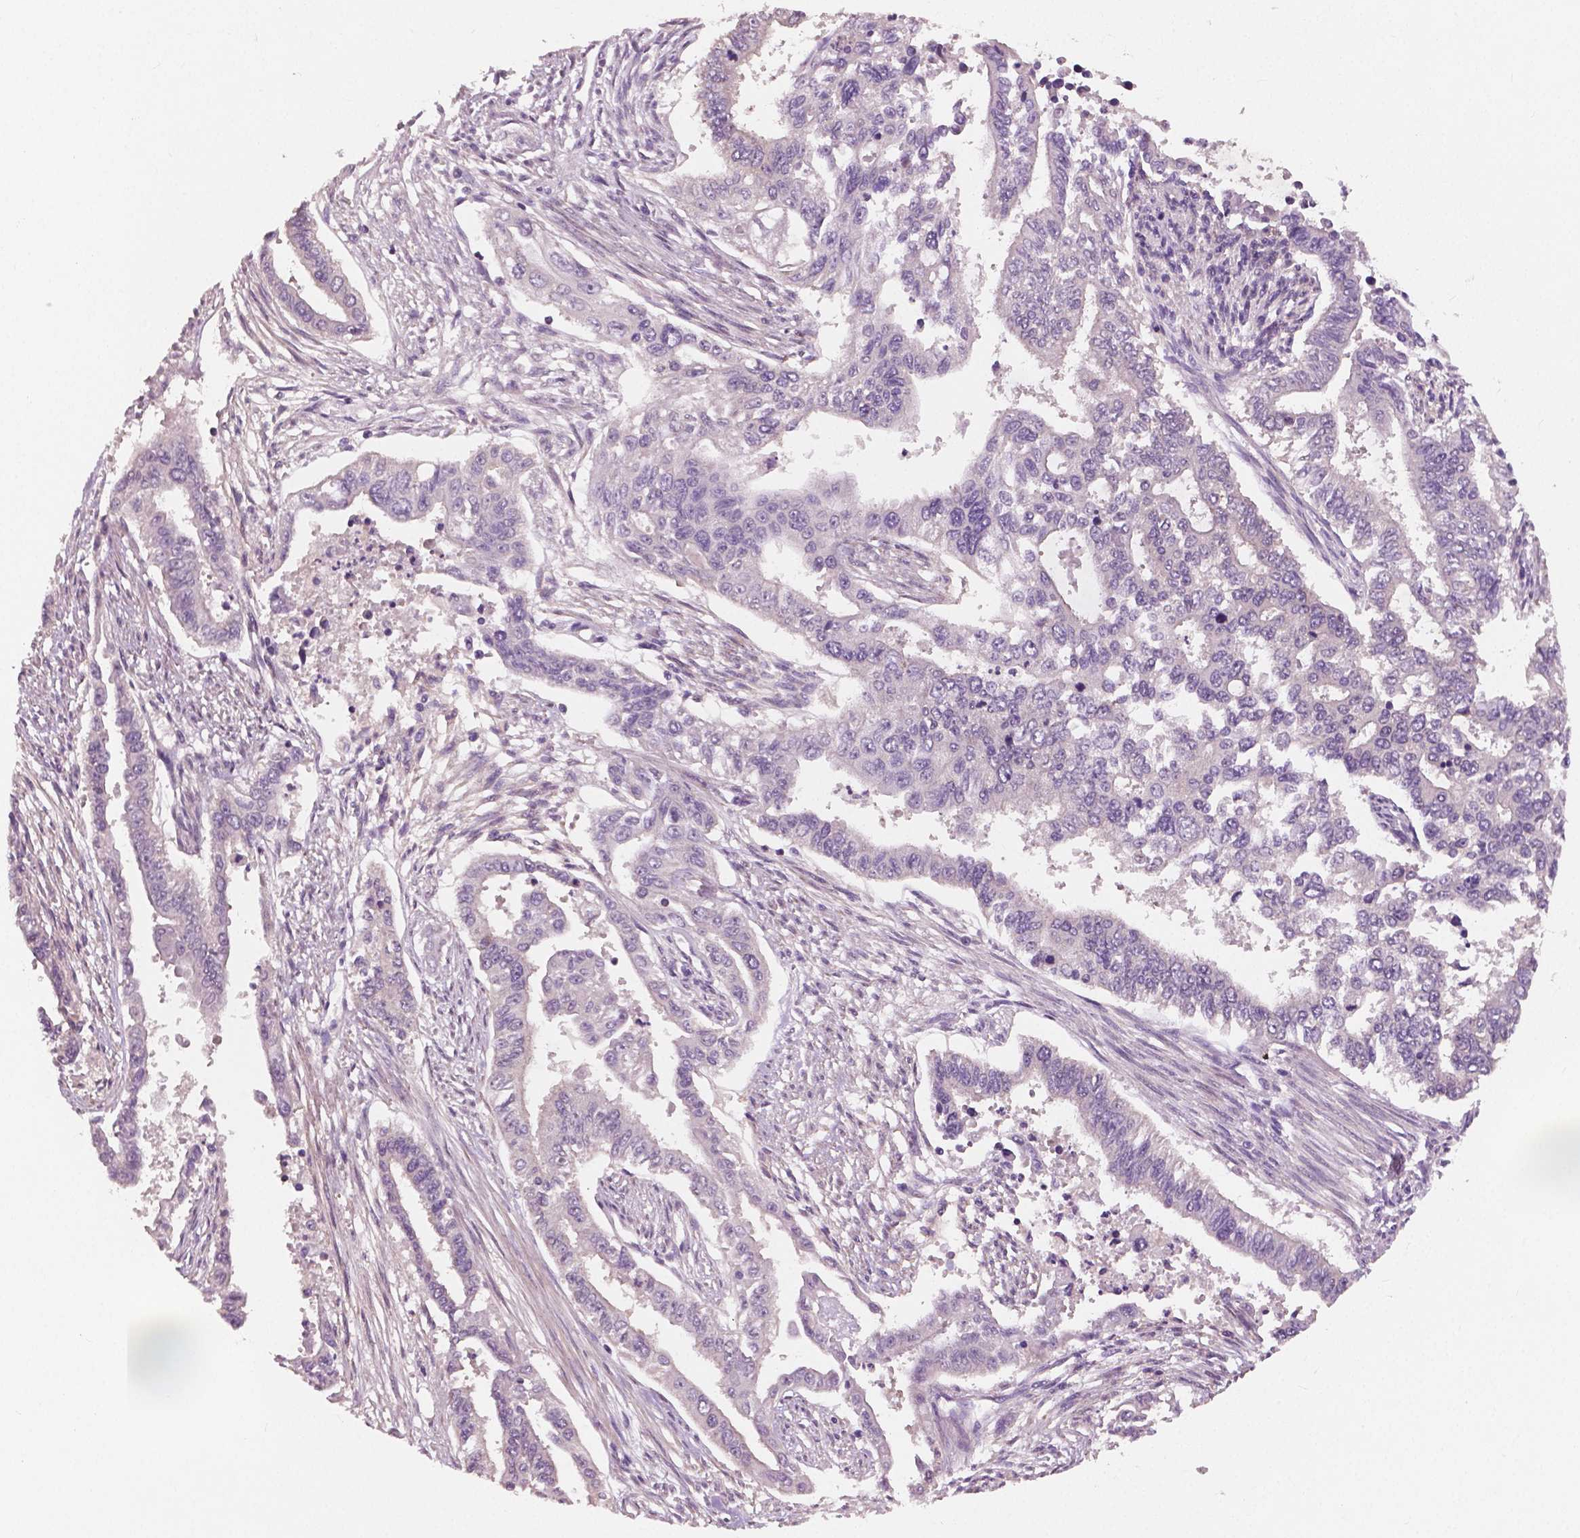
{"staining": {"intensity": "negative", "quantity": "none", "location": "none"}, "tissue": "endometrial cancer", "cell_type": "Tumor cells", "image_type": "cancer", "snomed": [{"axis": "morphology", "description": "Adenocarcinoma, NOS"}, {"axis": "topography", "description": "Uterus"}], "caption": "High magnification brightfield microscopy of endometrial adenocarcinoma stained with DAB (brown) and counterstained with hematoxylin (blue): tumor cells show no significant staining.", "gene": "LSM14B", "patient": {"sex": "female", "age": 59}}